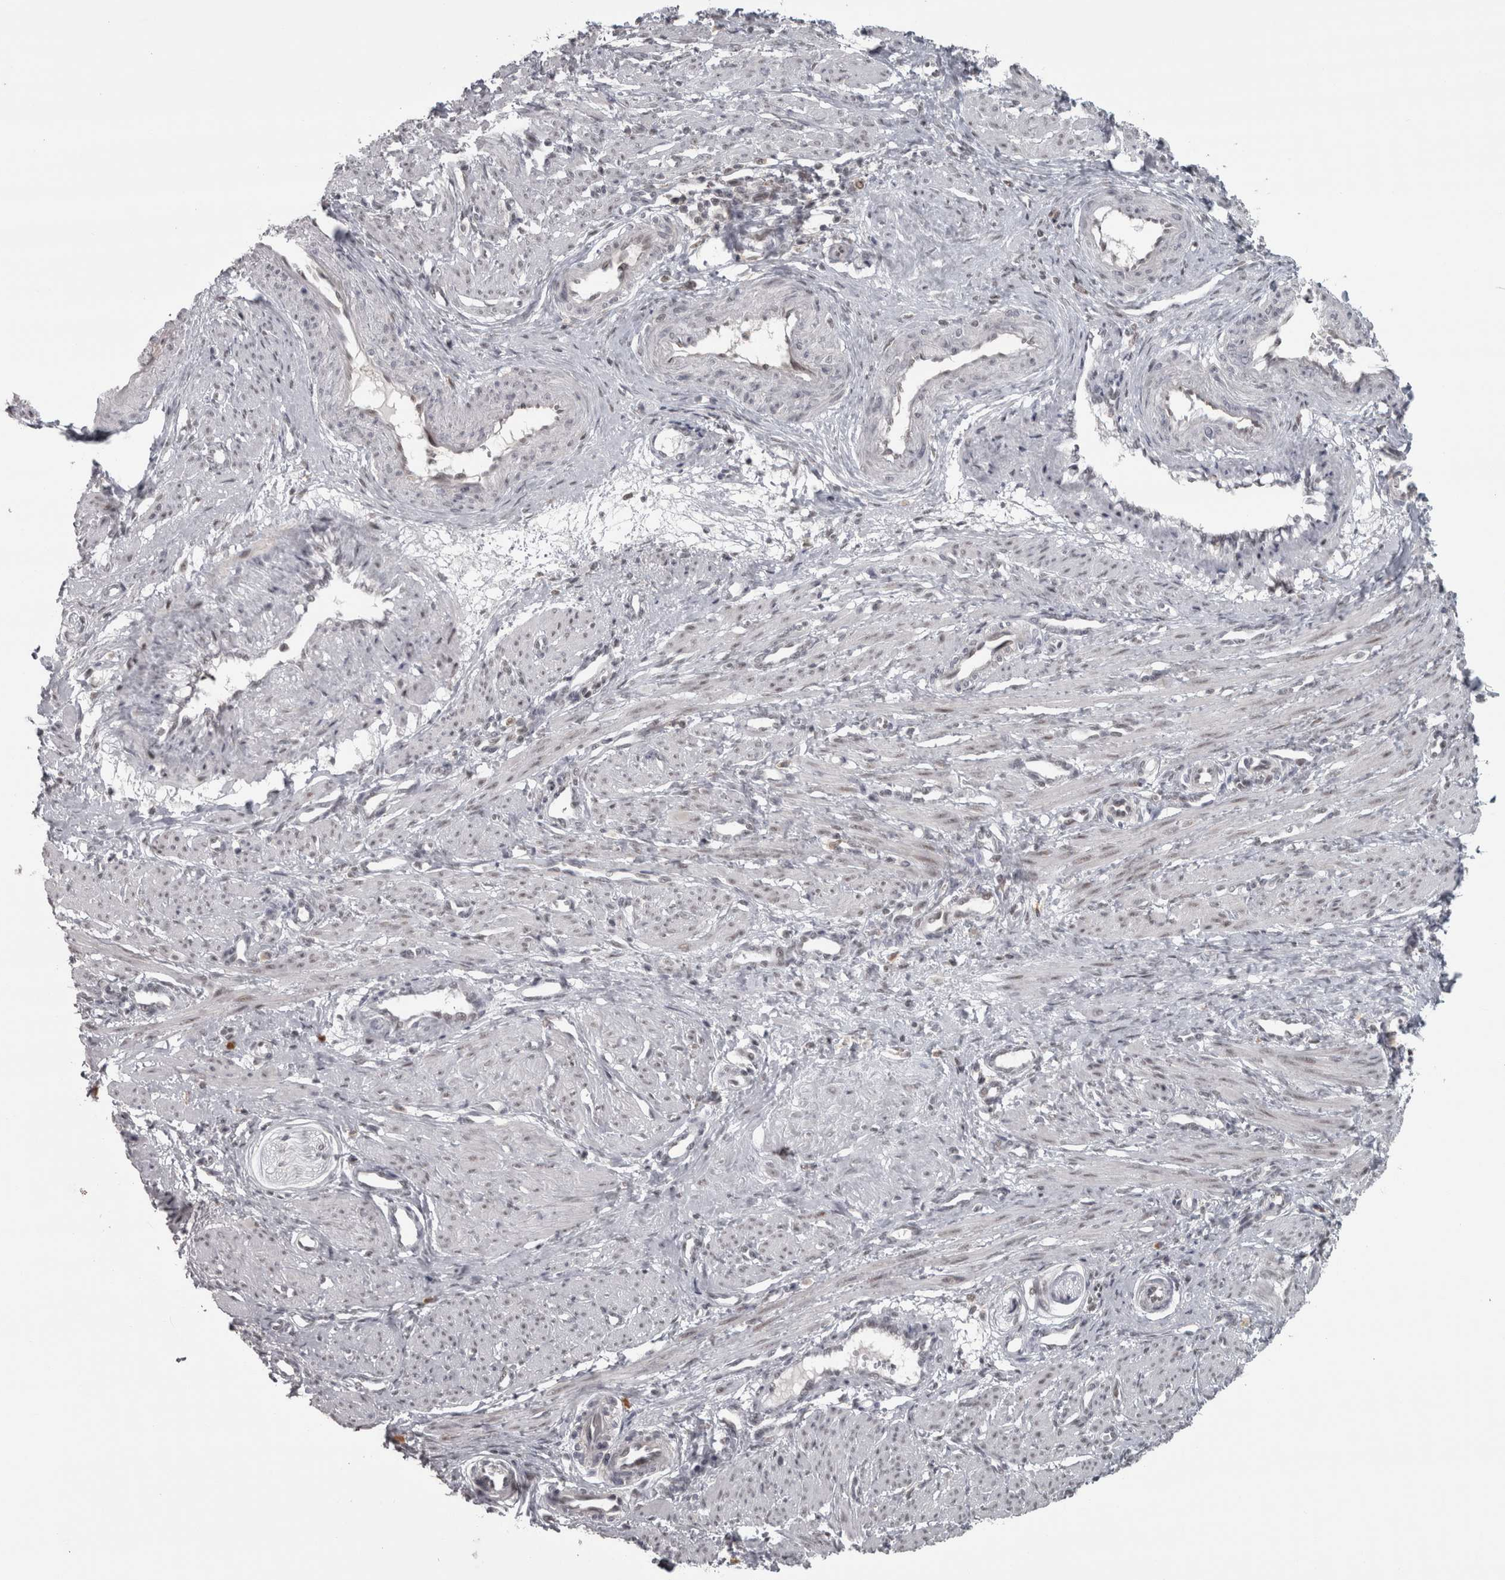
{"staining": {"intensity": "weak", "quantity": "<25%", "location": "nuclear"}, "tissue": "smooth muscle", "cell_type": "Smooth muscle cells", "image_type": "normal", "snomed": [{"axis": "morphology", "description": "Normal tissue, NOS"}, {"axis": "topography", "description": "Endometrium"}], "caption": "Smooth muscle cells are negative for protein expression in normal human smooth muscle. (Brightfield microscopy of DAB (3,3'-diaminobenzidine) immunohistochemistry at high magnification).", "gene": "MICU3", "patient": {"sex": "female", "age": 33}}